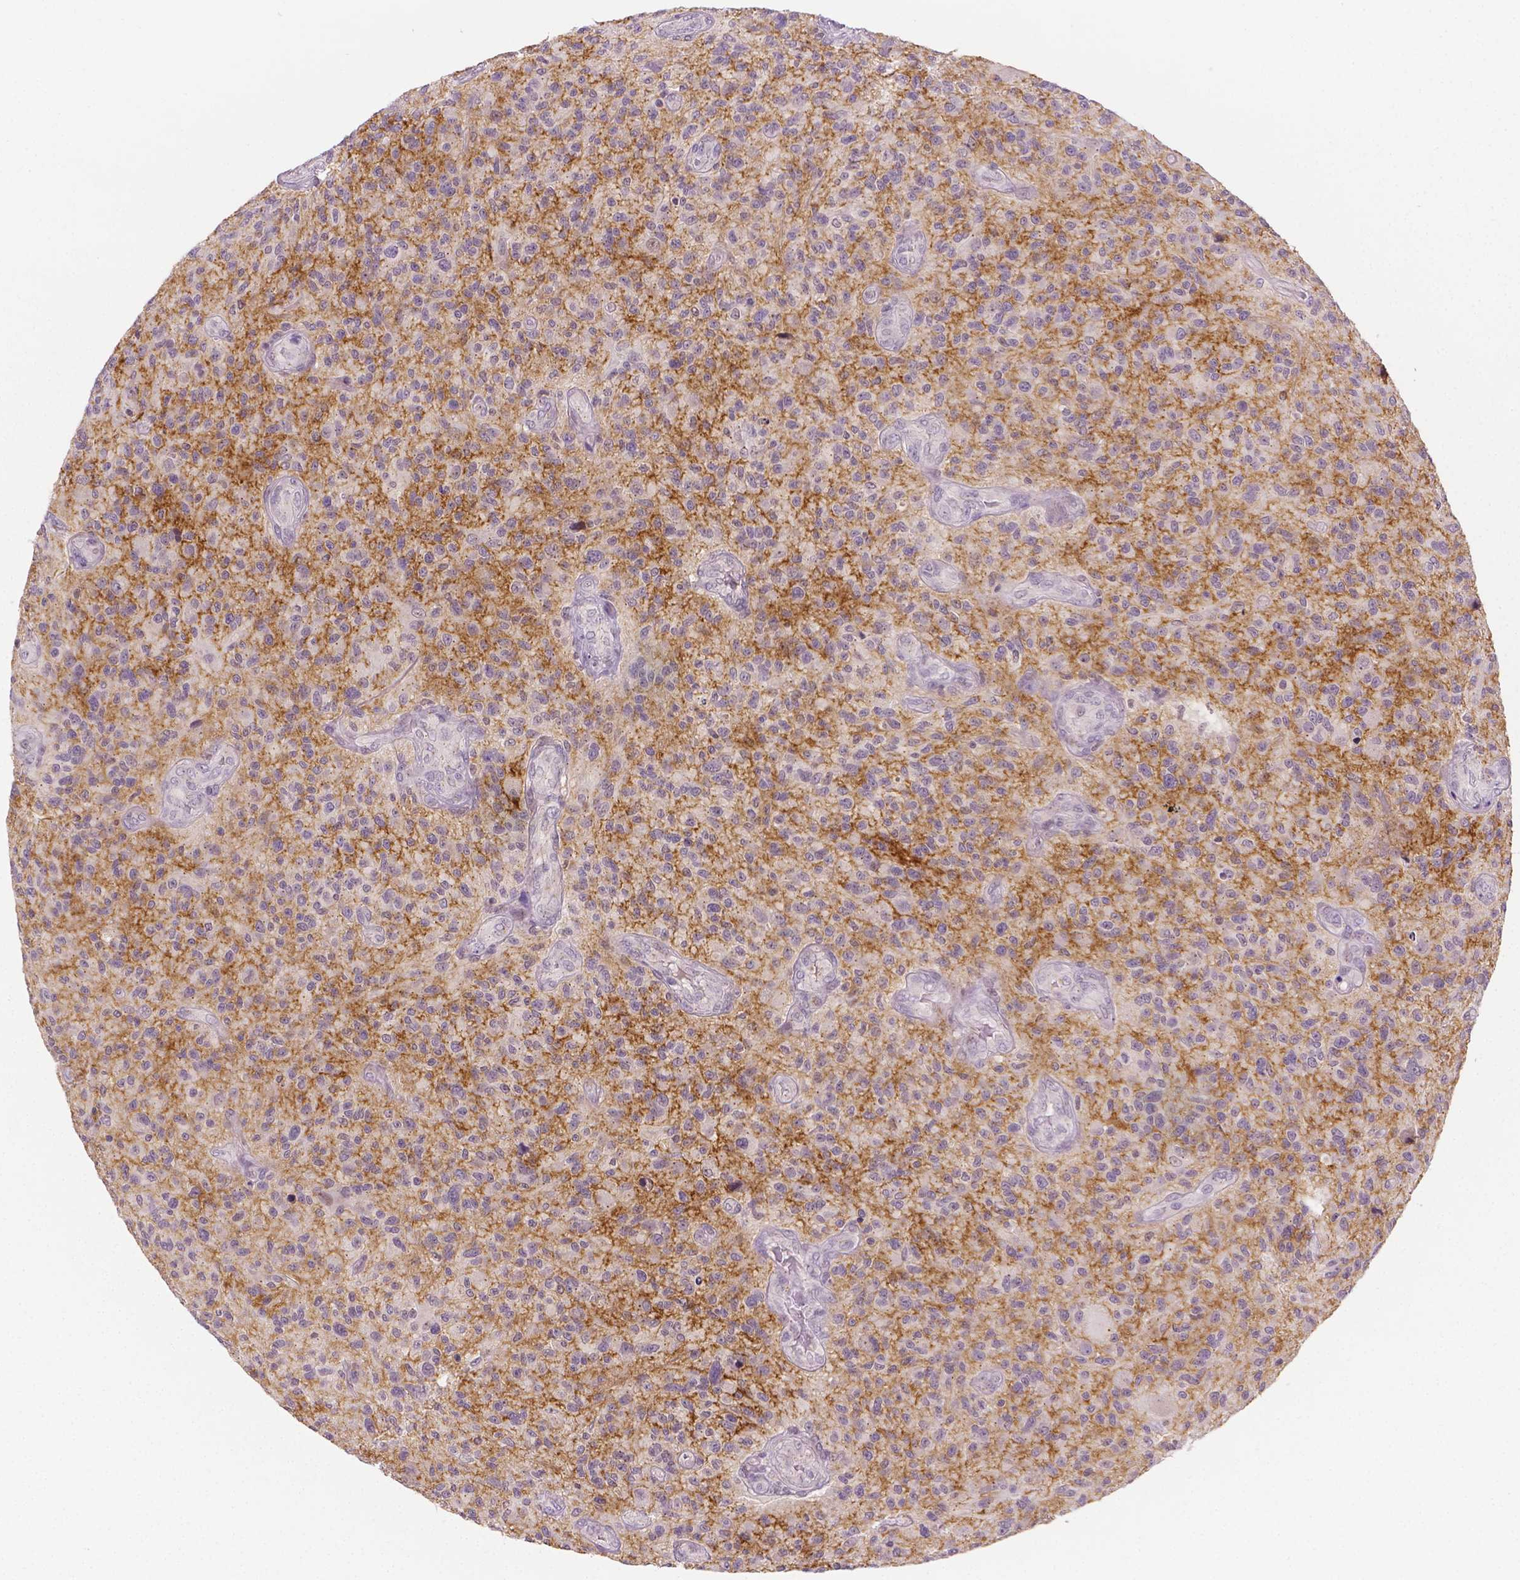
{"staining": {"intensity": "negative", "quantity": "none", "location": "none"}, "tissue": "glioma", "cell_type": "Tumor cells", "image_type": "cancer", "snomed": [{"axis": "morphology", "description": "Glioma, malignant, High grade"}, {"axis": "topography", "description": "Brain"}], "caption": "Malignant glioma (high-grade) was stained to show a protein in brown. There is no significant expression in tumor cells.", "gene": "NCAN", "patient": {"sex": "male", "age": 47}}